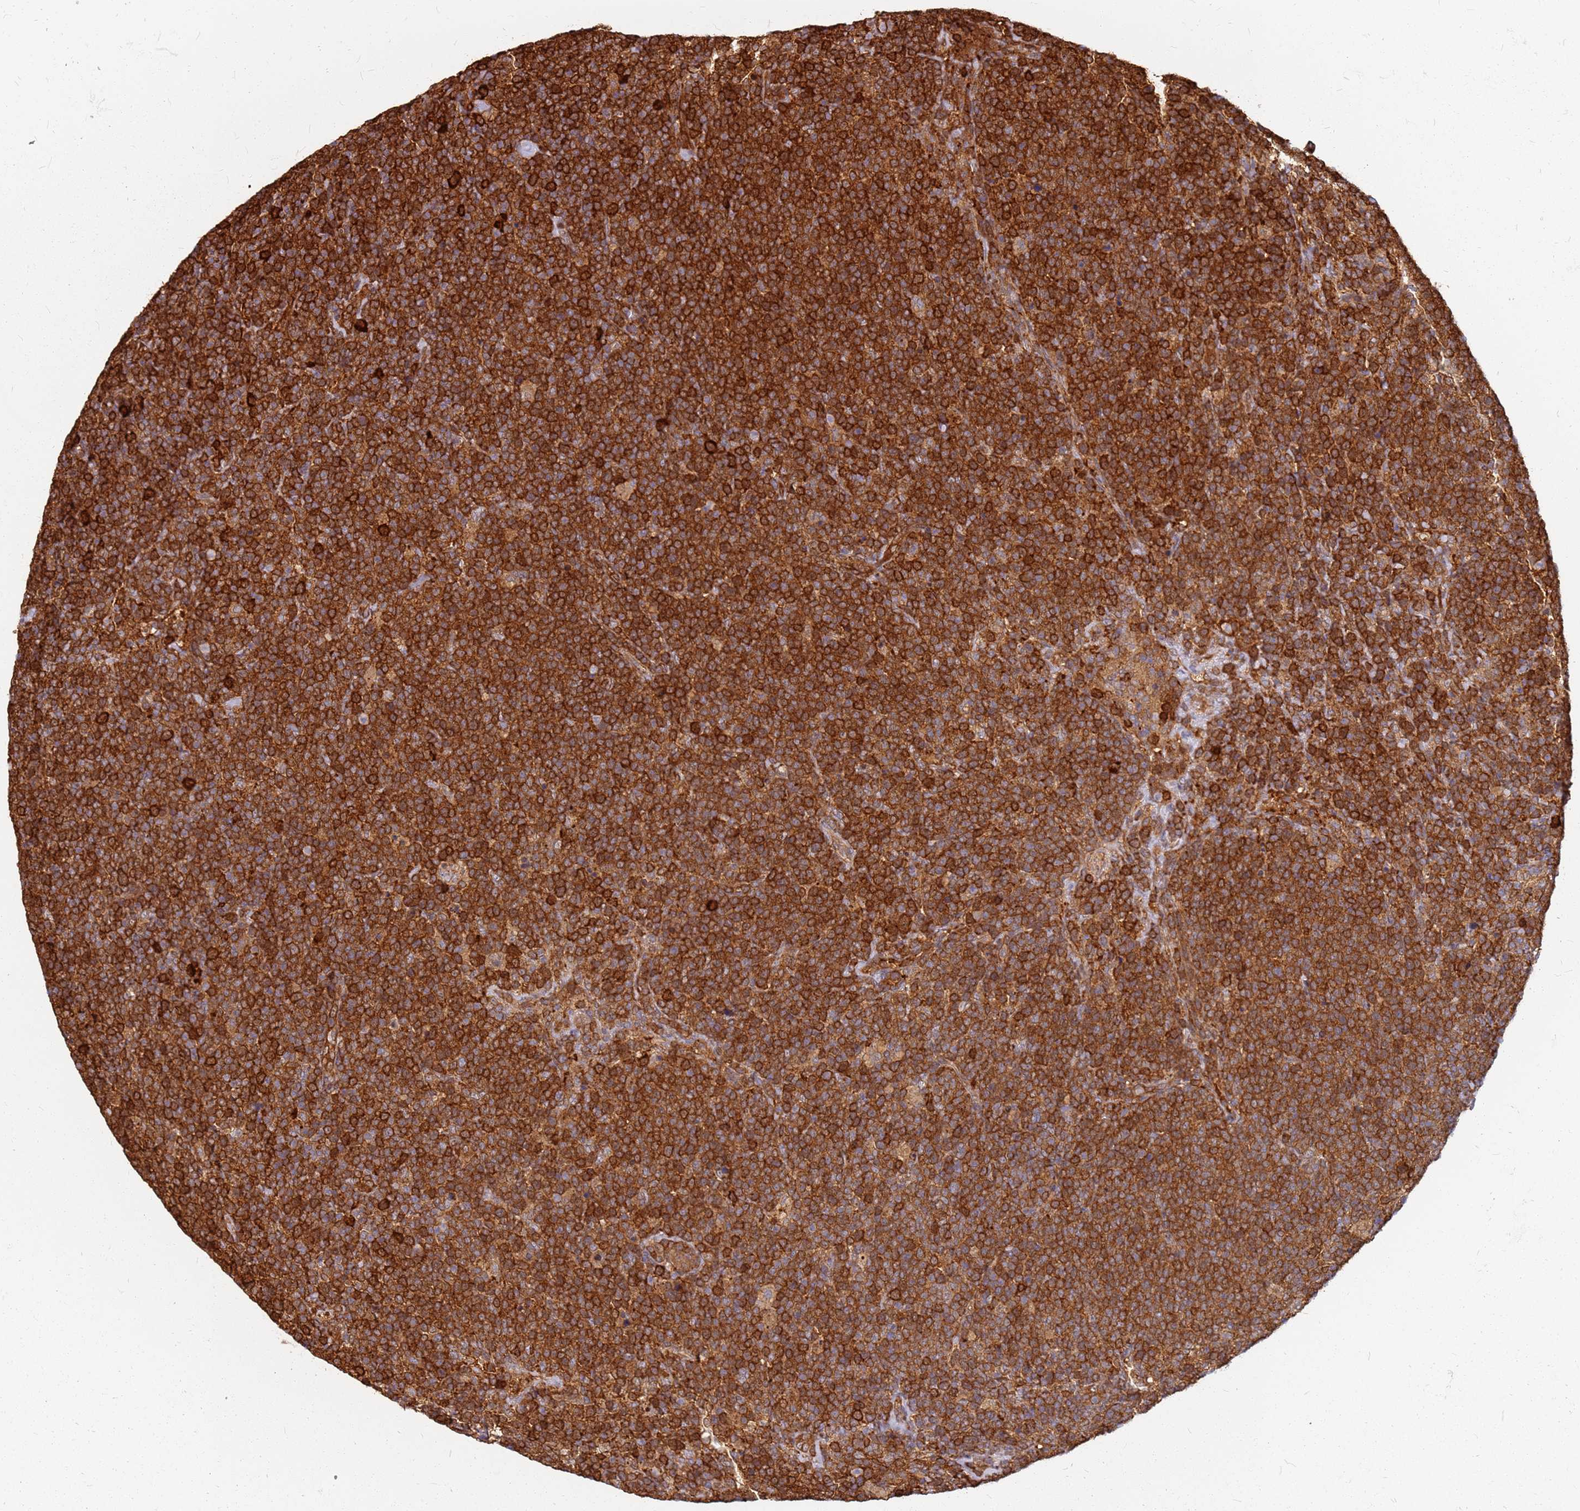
{"staining": {"intensity": "strong", "quantity": ">75%", "location": "cytoplasmic/membranous"}, "tissue": "lymphoma", "cell_type": "Tumor cells", "image_type": "cancer", "snomed": [{"axis": "morphology", "description": "Malignant lymphoma, non-Hodgkin's type, High grade"}, {"axis": "topography", "description": "Lymph node"}], "caption": "Immunohistochemical staining of lymphoma shows high levels of strong cytoplasmic/membranous staining in approximately >75% of tumor cells.", "gene": "HDX", "patient": {"sex": "male", "age": 61}}